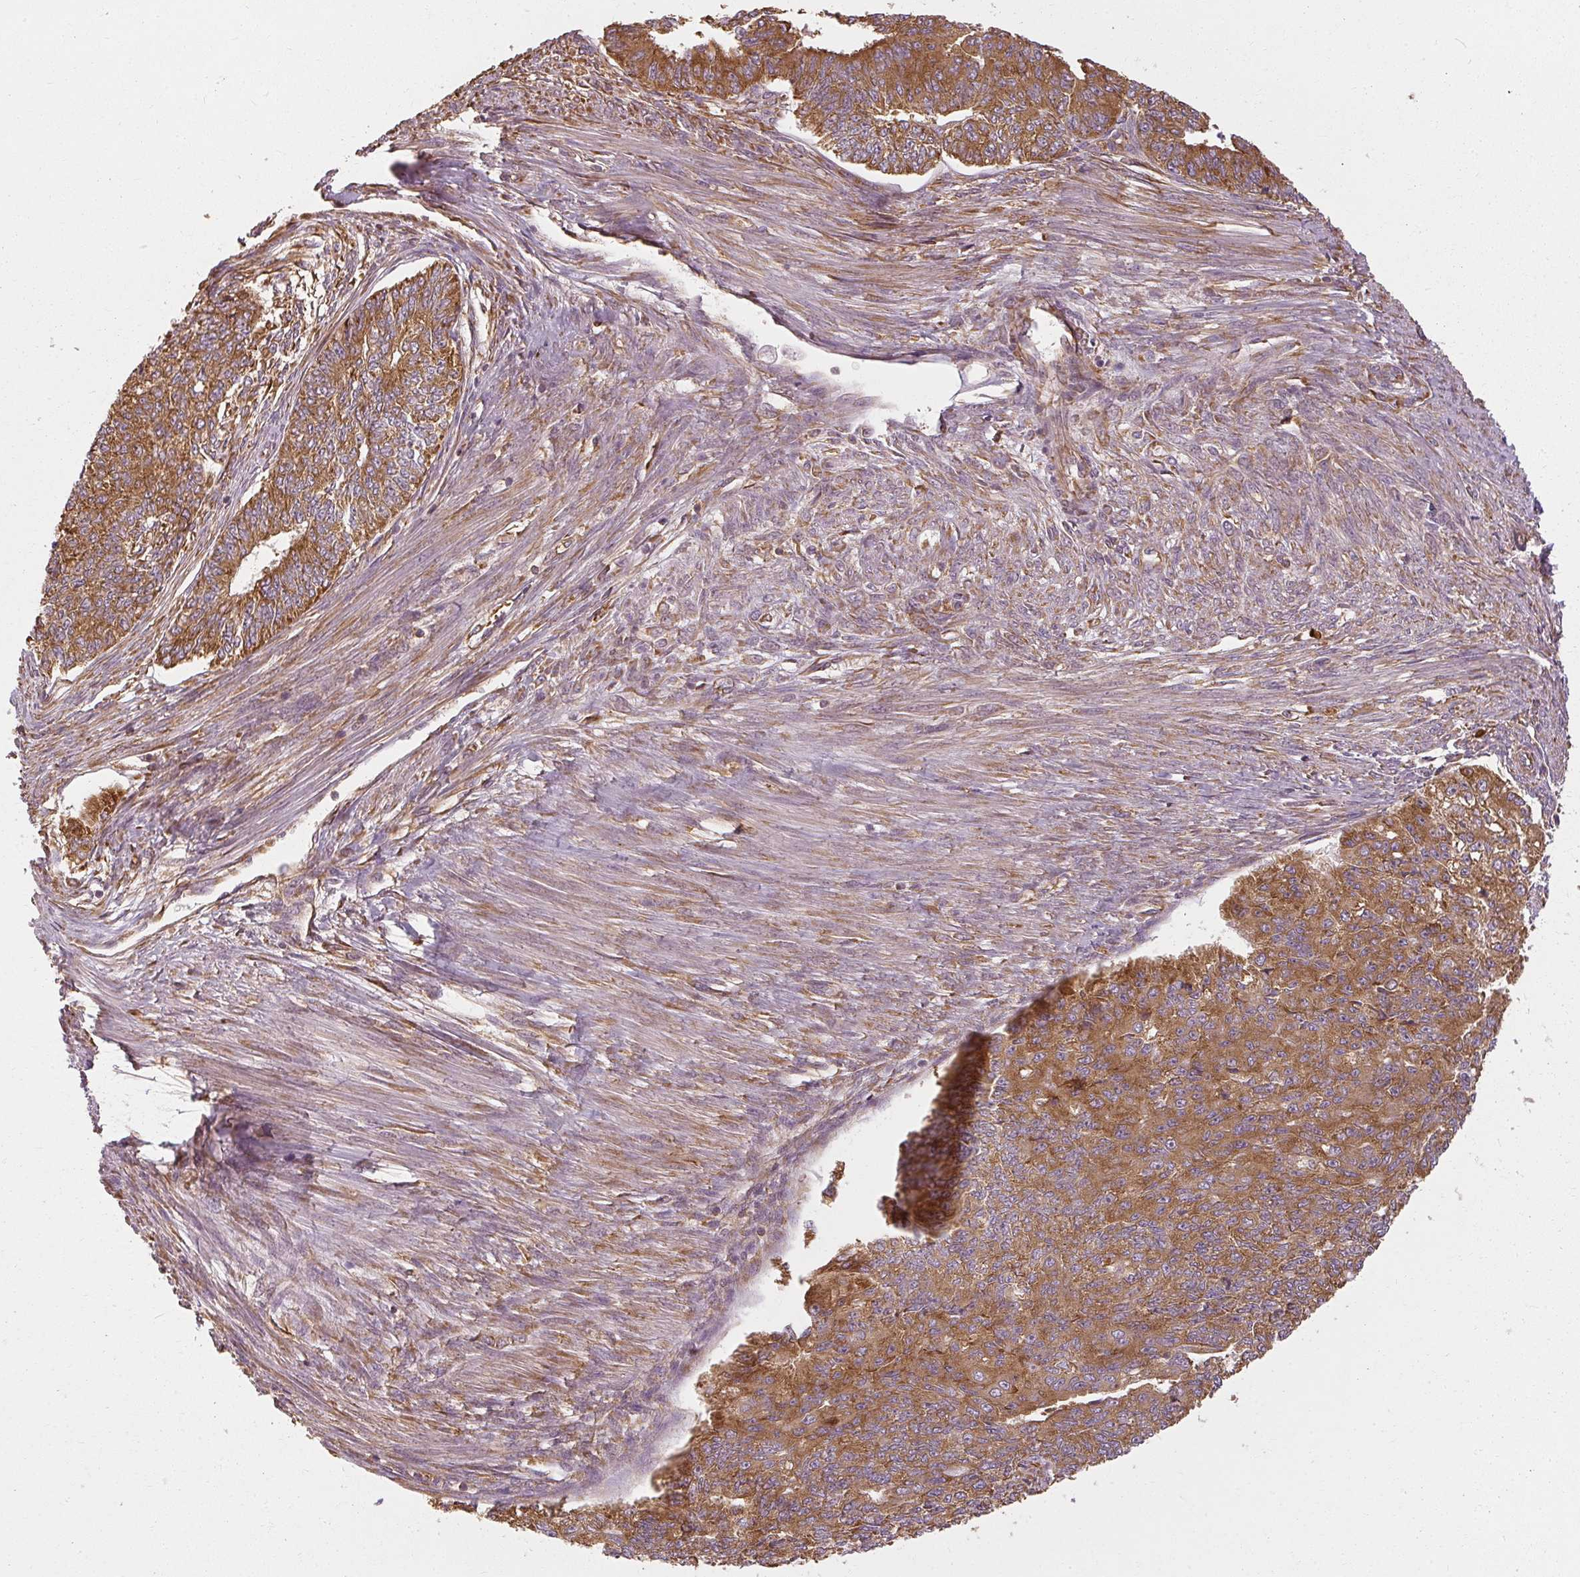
{"staining": {"intensity": "strong", "quantity": ">75%", "location": "cytoplasmic/membranous"}, "tissue": "endometrial cancer", "cell_type": "Tumor cells", "image_type": "cancer", "snomed": [{"axis": "morphology", "description": "Adenocarcinoma, NOS"}, {"axis": "topography", "description": "Endometrium"}], "caption": "Endometrial cancer stained with a brown dye shows strong cytoplasmic/membranous positive staining in about >75% of tumor cells.", "gene": "RPL24", "patient": {"sex": "female", "age": 32}}